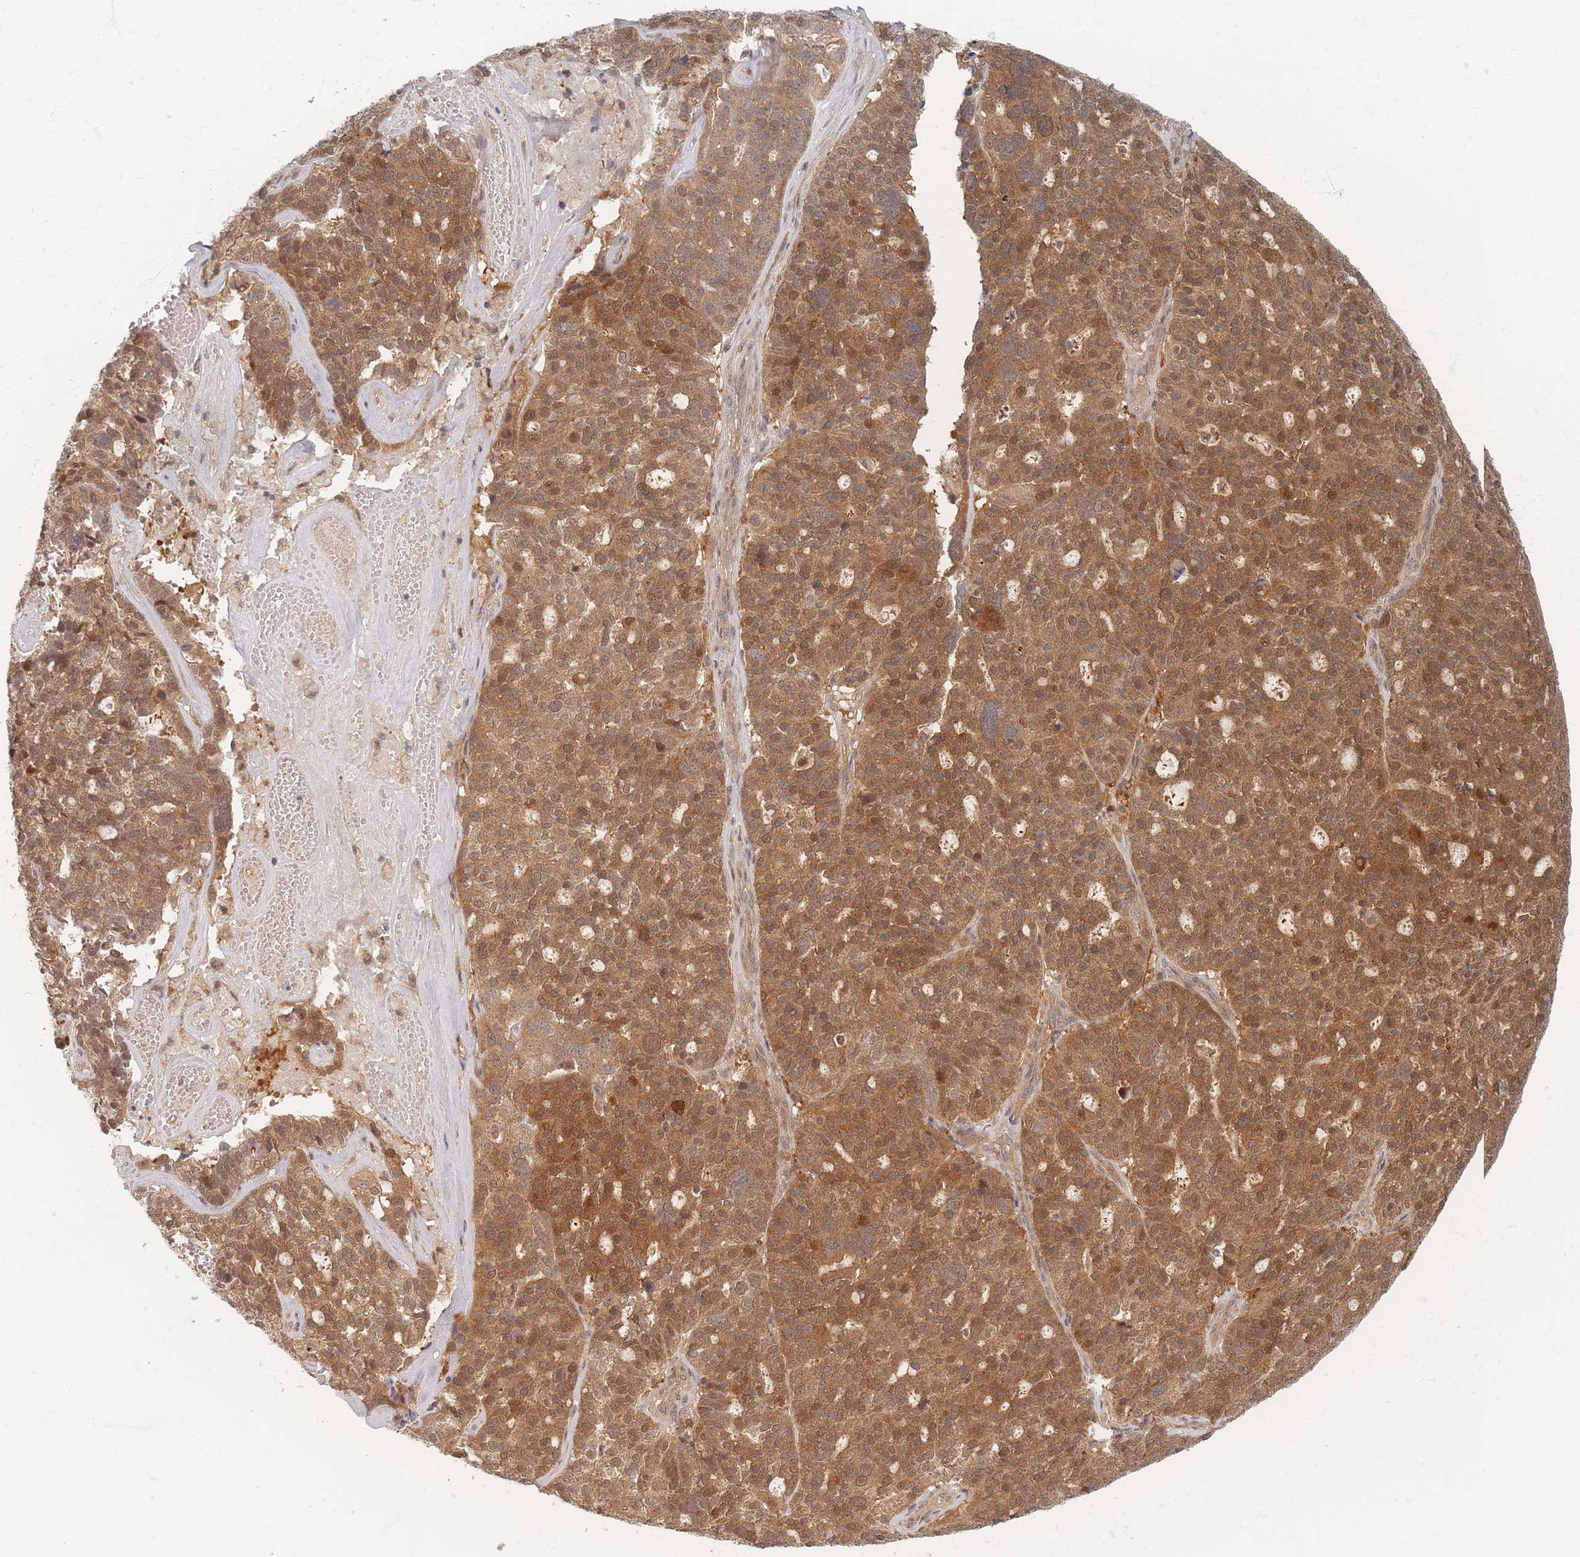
{"staining": {"intensity": "moderate", "quantity": ">75%", "location": "cytoplasmic/membranous,nuclear"}, "tissue": "ovarian cancer", "cell_type": "Tumor cells", "image_type": "cancer", "snomed": [{"axis": "morphology", "description": "Cystadenocarcinoma, serous, NOS"}, {"axis": "topography", "description": "Ovary"}], "caption": "Immunohistochemistry (IHC) staining of ovarian cancer (serous cystadenocarcinoma), which demonstrates medium levels of moderate cytoplasmic/membranous and nuclear positivity in about >75% of tumor cells indicating moderate cytoplasmic/membranous and nuclear protein expression. The staining was performed using DAB (brown) for protein detection and nuclei were counterstained in hematoxylin (blue).", "gene": "PSMD9", "patient": {"sex": "female", "age": 59}}